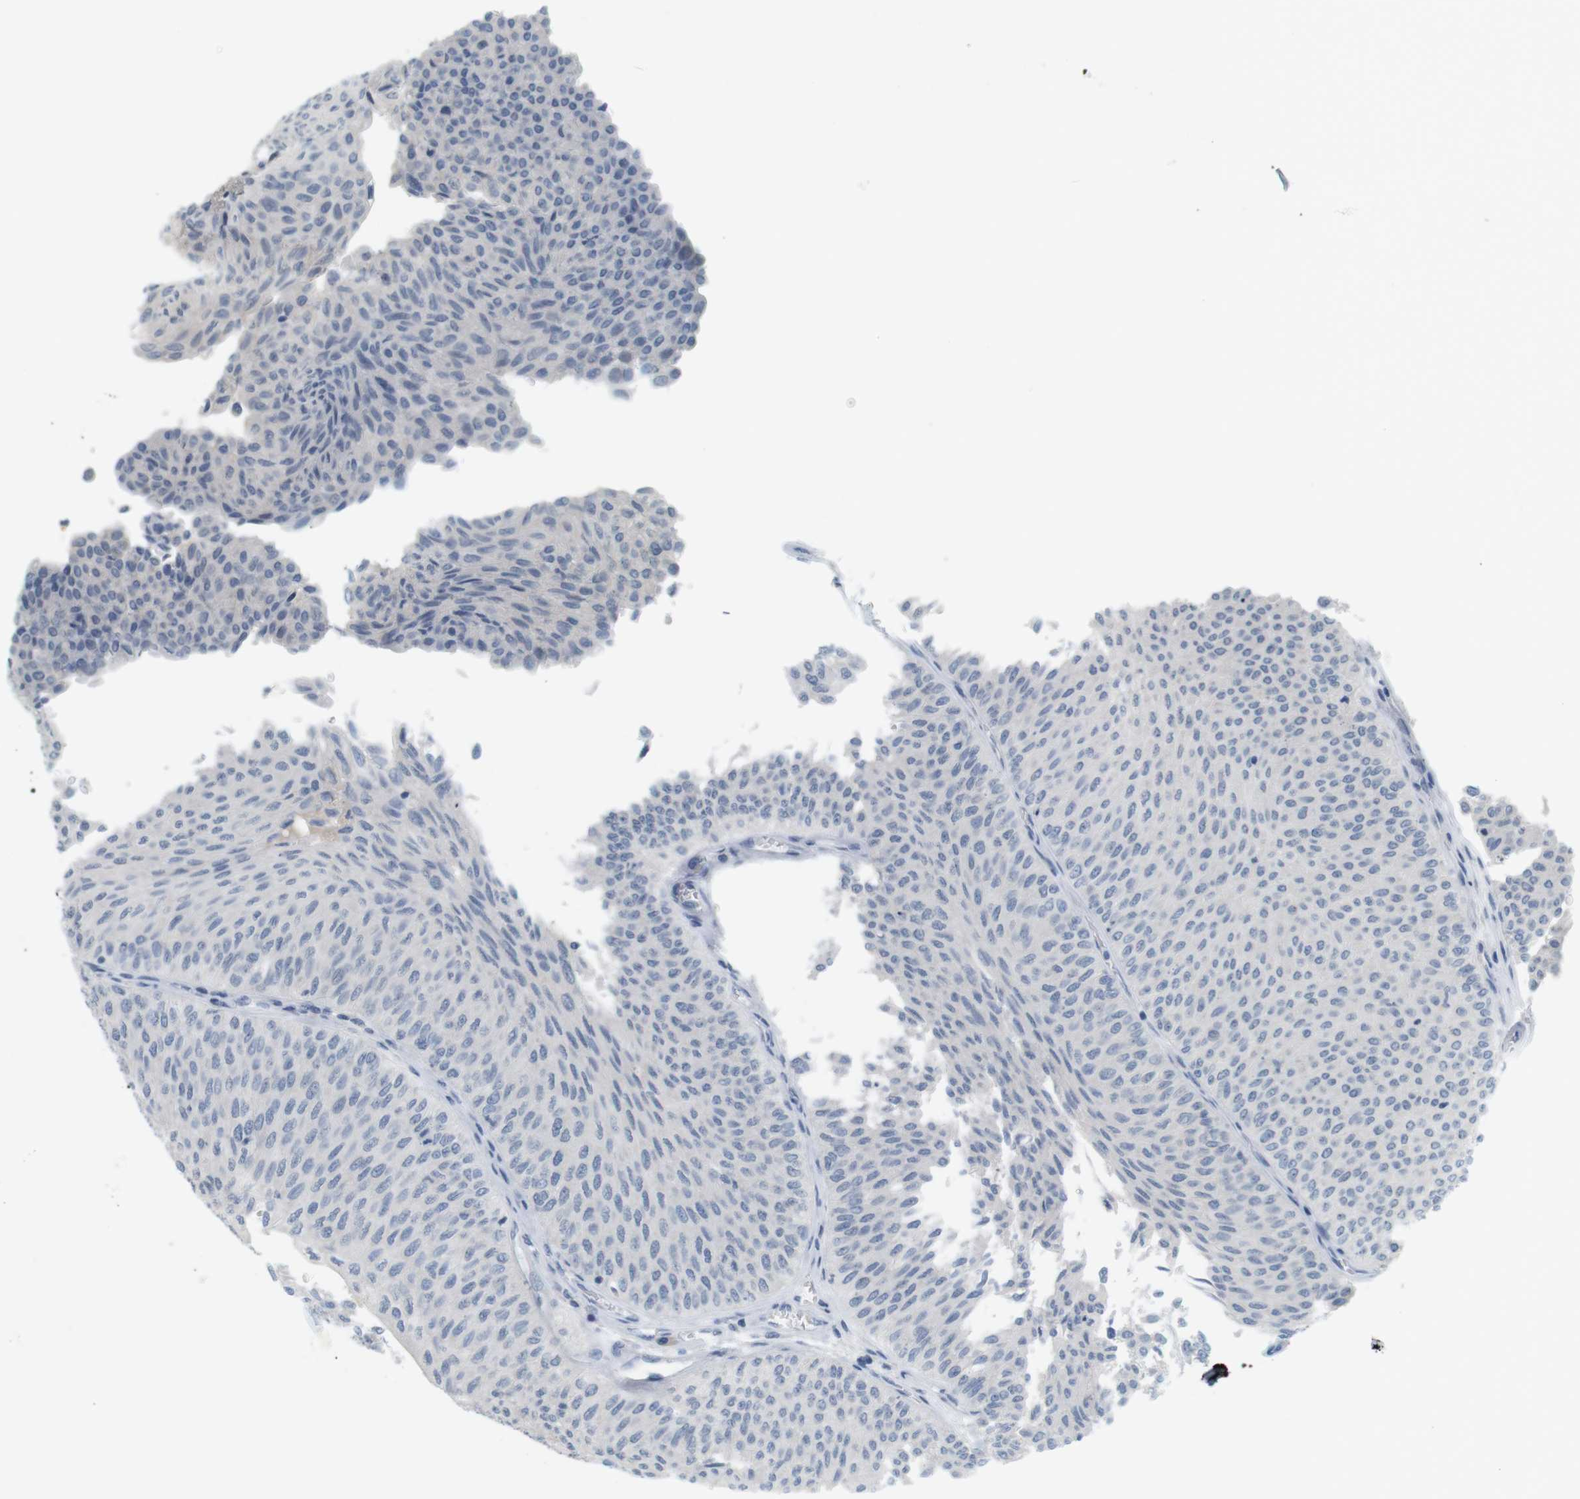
{"staining": {"intensity": "negative", "quantity": "none", "location": "none"}, "tissue": "urothelial cancer", "cell_type": "Tumor cells", "image_type": "cancer", "snomed": [{"axis": "morphology", "description": "Urothelial carcinoma, Low grade"}, {"axis": "topography", "description": "Urinary bladder"}], "caption": "Immunohistochemical staining of human low-grade urothelial carcinoma exhibits no significant positivity in tumor cells. (Stains: DAB (3,3'-diaminobenzidine) immunohistochemistry with hematoxylin counter stain, Microscopy: brightfield microscopy at high magnification).", "gene": "CREB3L2", "patient": {"sex": "male", "age": 78}}